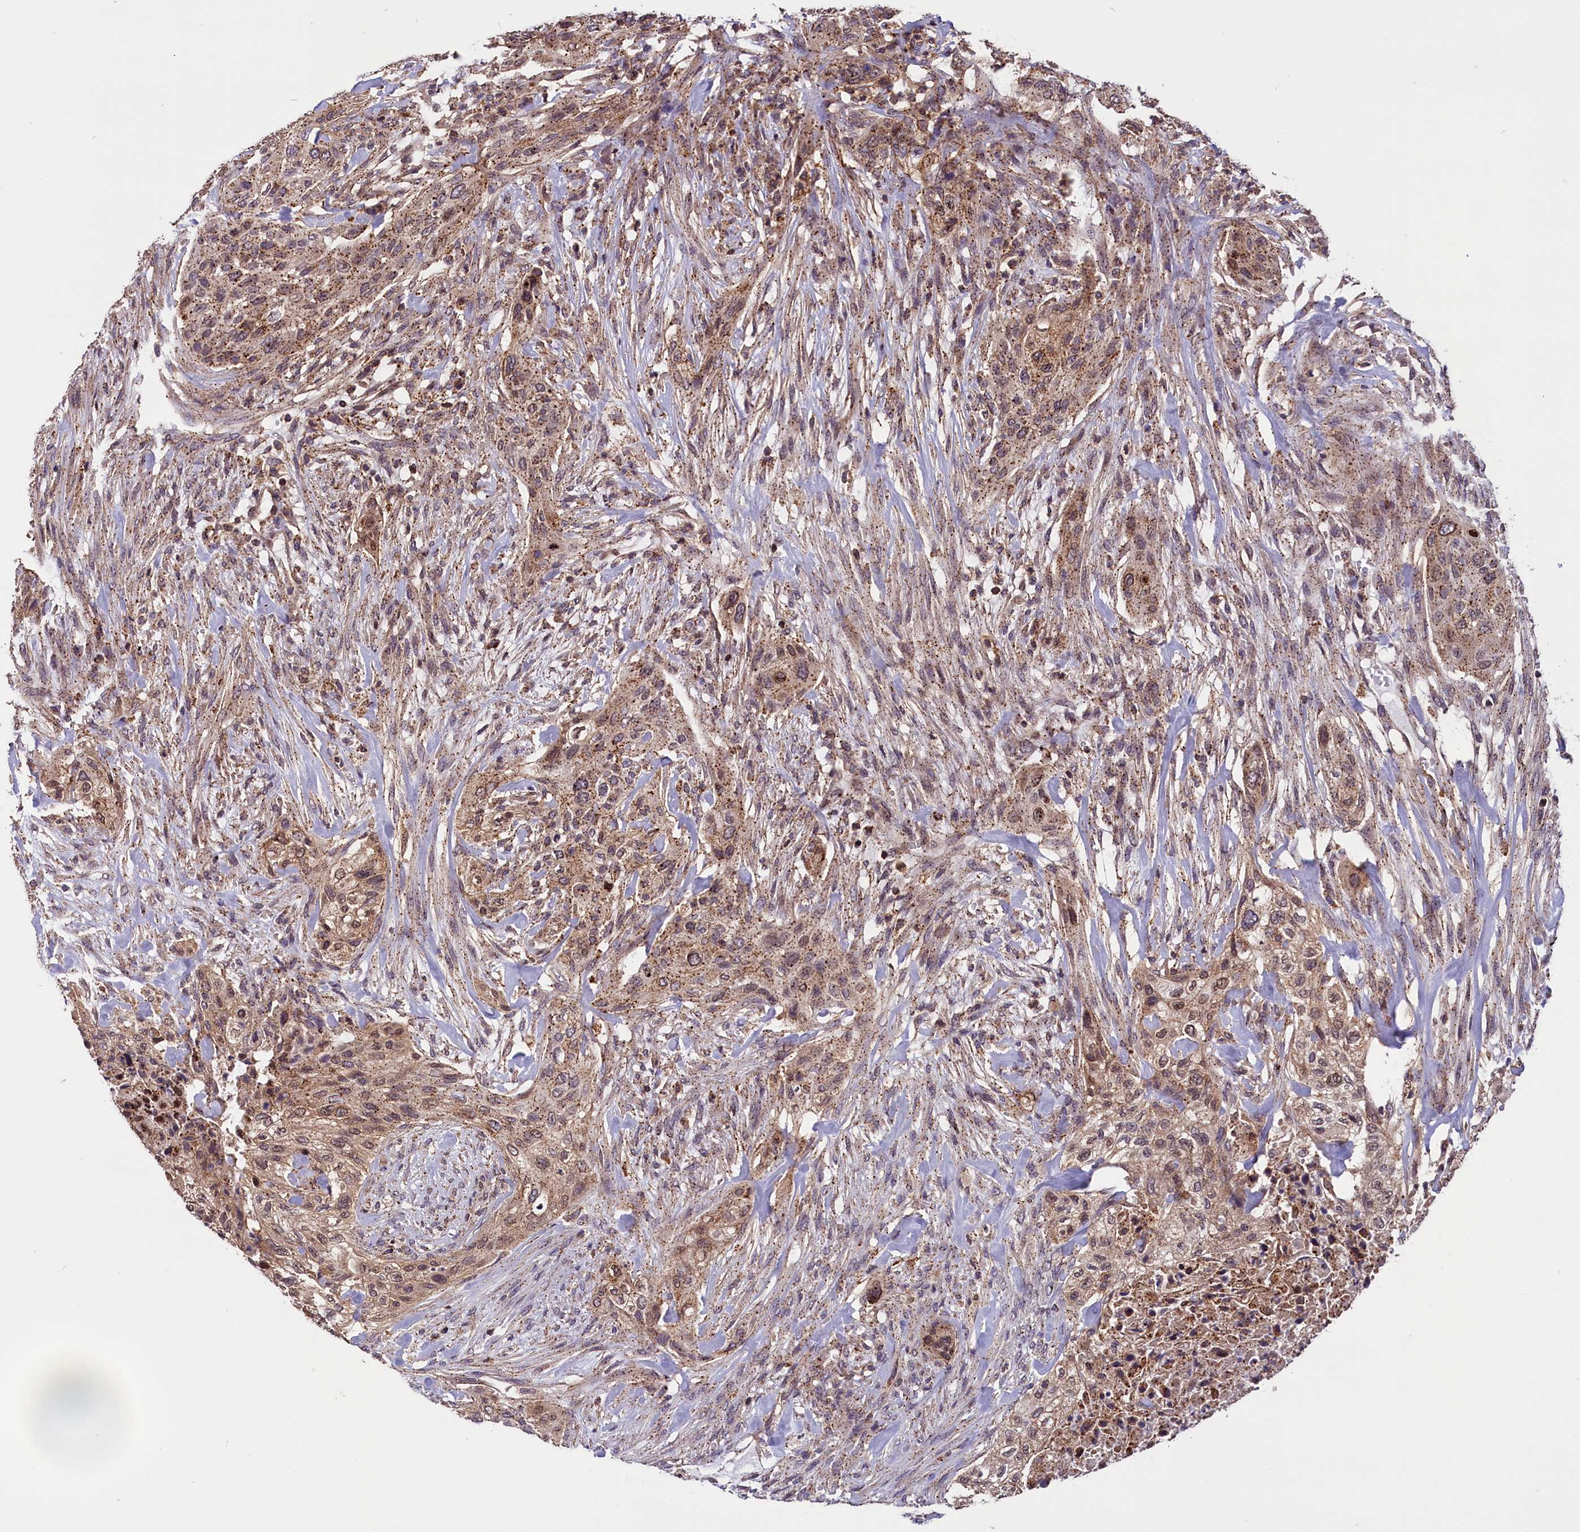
{"staining": {"intensity": "moderate", "quantity": ">75%", "location": "cytoplasmic/membranous"}, "tissue": "urothelial cancer", "cell_type": "Tumor cells", "image_type": "cancer", "snomed": [{"axis": "morphology", "description": "Urothelial carcinoma, High grade"}, {"axis": "topography", "description": "Urinary bladder"}], "caption": "Moderate cytoplasmic/membranous expression for a protein is identified in approximately >75% of tumor cells of high-grade urothelial carcinoma using immunohistochemistry.", "gene": "IST1", "patient": {"sex": "male", "age": 35}}